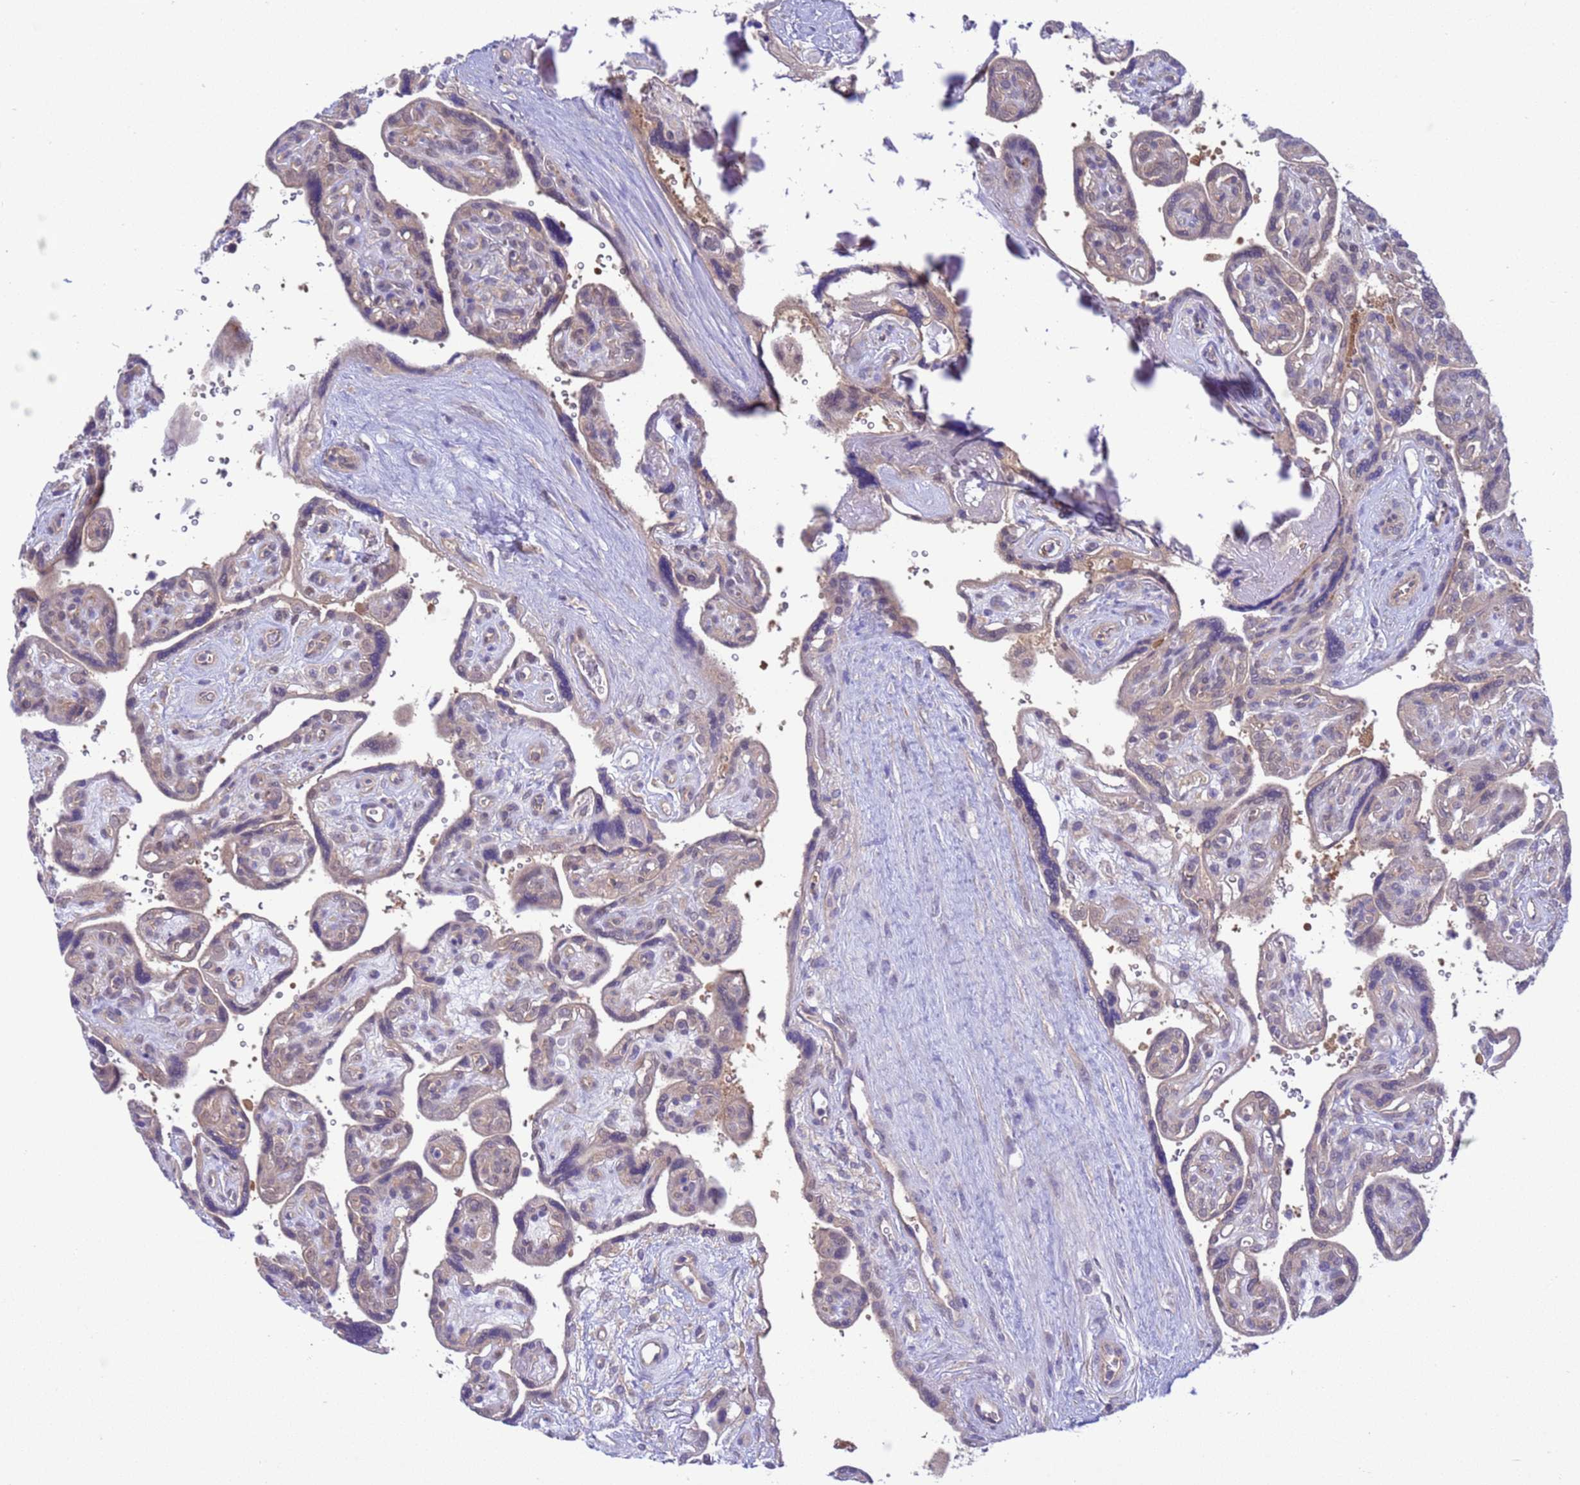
{"staining": {"intensity": "moderate", "quantity": "25%-75%", "location": "nuclear"}, "tissue": "placenta", "cell_type": "Decidual cells", "image_type": "normal", "snomed": [{"axis": "morphology", "description": "Normal tissue, NOS"}, {"axis": "topography", "description": "Placenta"}], "caption": "This is an image of immunohistochemistry (IHC) staining of normal placenta, which shows moderate expression in the nuclear of decidual cells.", "gene": "ZNF461", "patient": {"sex": "female", "age": 39}}